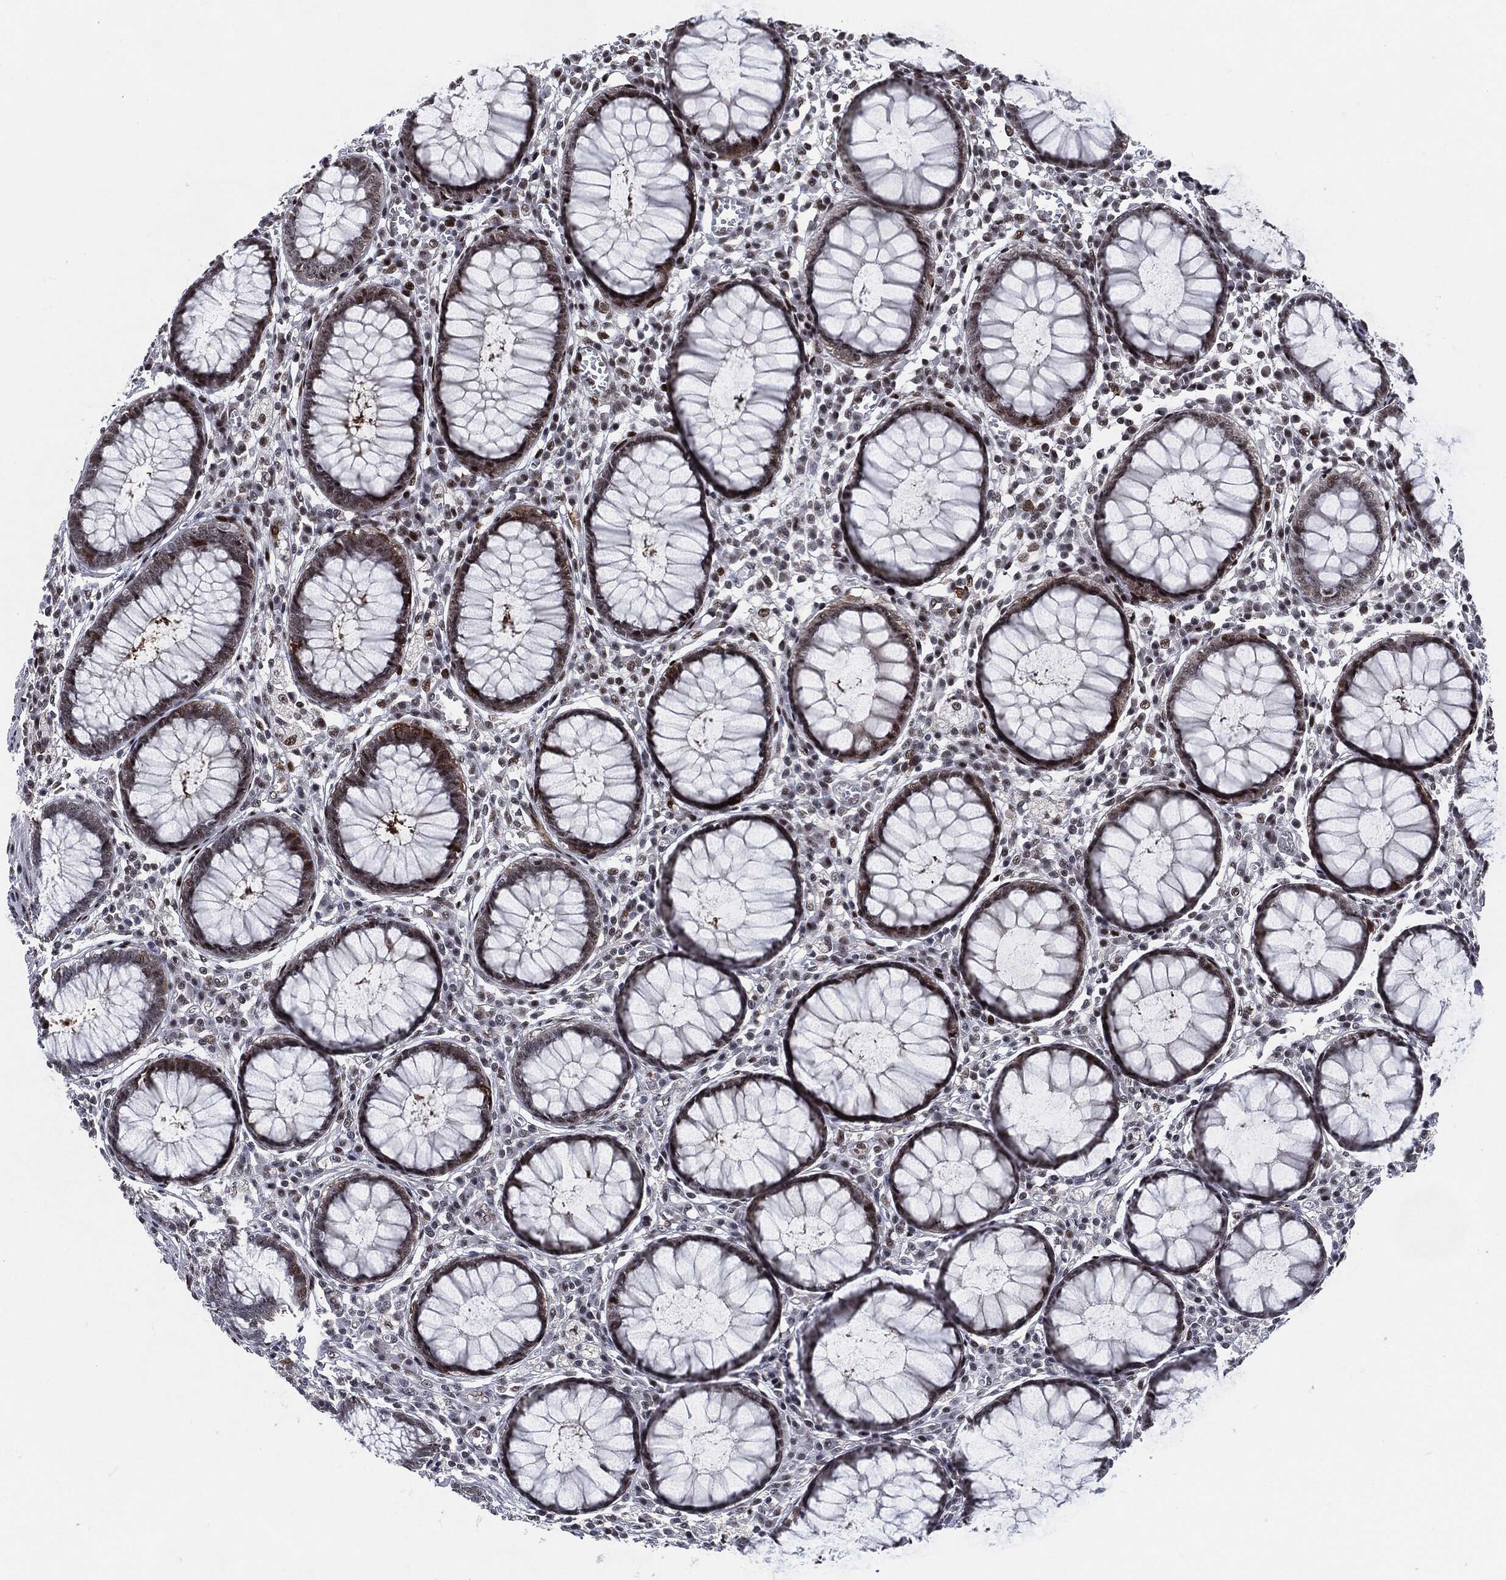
{"staining": {"intensity": "strong", "quantity": "<25%", "location": "nuclear"}, "tissue": "colon", "cell_type": "Endothelial cells", "image_type": "normal", "snomed": [{"axis": "morphology", "description": "Normal tissue, NOS"}, {"axis": "topography", "description": "Colon"}], "caption": "Colon stained with DAB (3,3'-diaminobenzidine) IHC shows medium levels of strong nuclear expression in about <25% of endothelial cells.", "gene": "AKT2", "patient": {"sex": "male", "age": 65}}